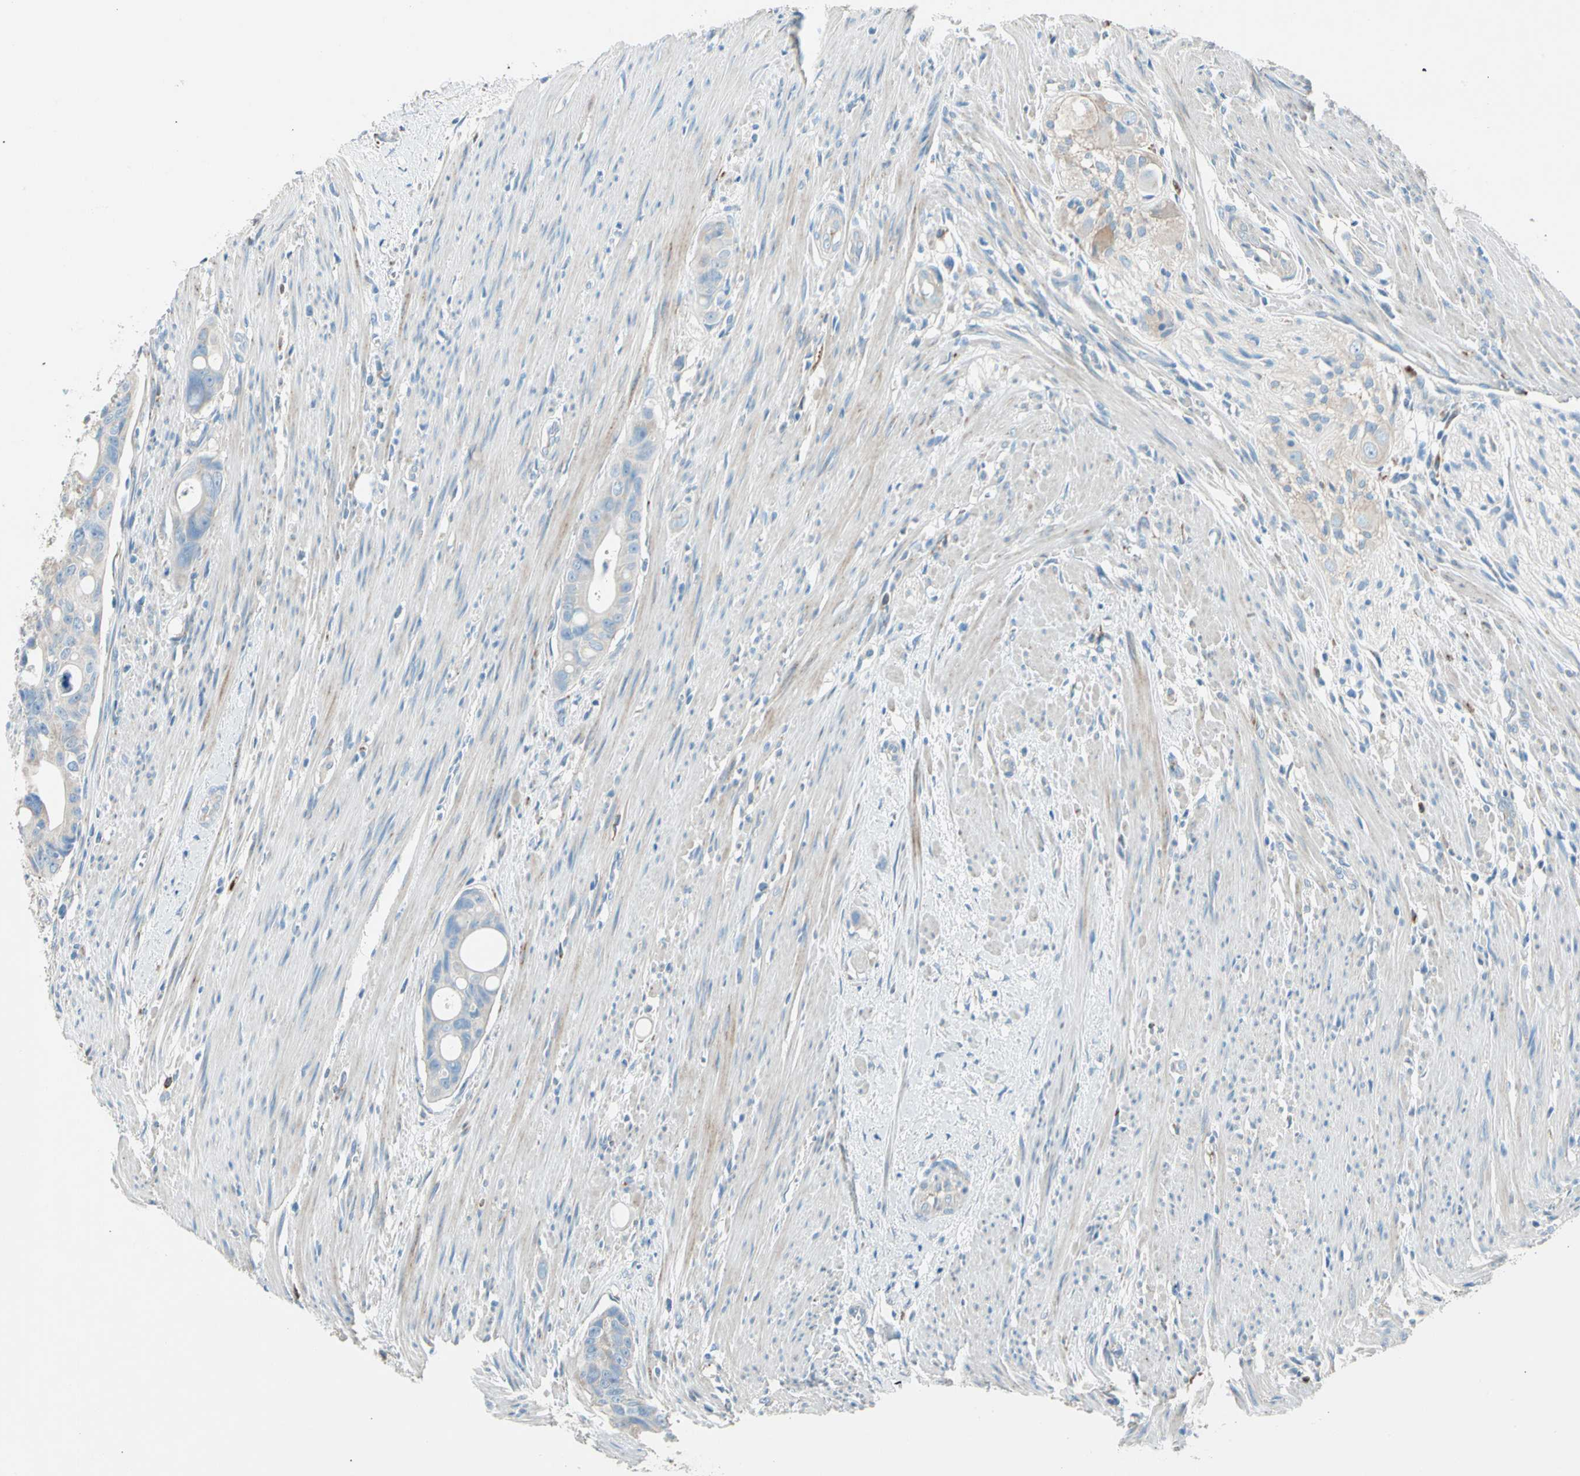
{"staining": {"intensity": "moderate", "quantity": ">75%", "location": "cytoplasmic/membranous"}, "tissue": "colorectal cancer", "cell_type": "Tumor cells", "image_type": "cancer", "snomed": [{"axis": "morphology", "description": "Adenocarcinoma, NOS"}, {"axis": "topography", "description": "Colon"}], "caption": "Colorectal adenocarcinoma stained with DAB immunohistochemistry exhibits medium levels of moderate cytoplasmic/membranous positivity in about >75% of tumor cells. (Stains: DAB (3,3'-diaminobenzidine) in brown, nuclei in blue, Microscopy: brightfield microscopy at high magnification).", "gene": "LY6G6F", "patient": {"sex": "female", "age": 57}}